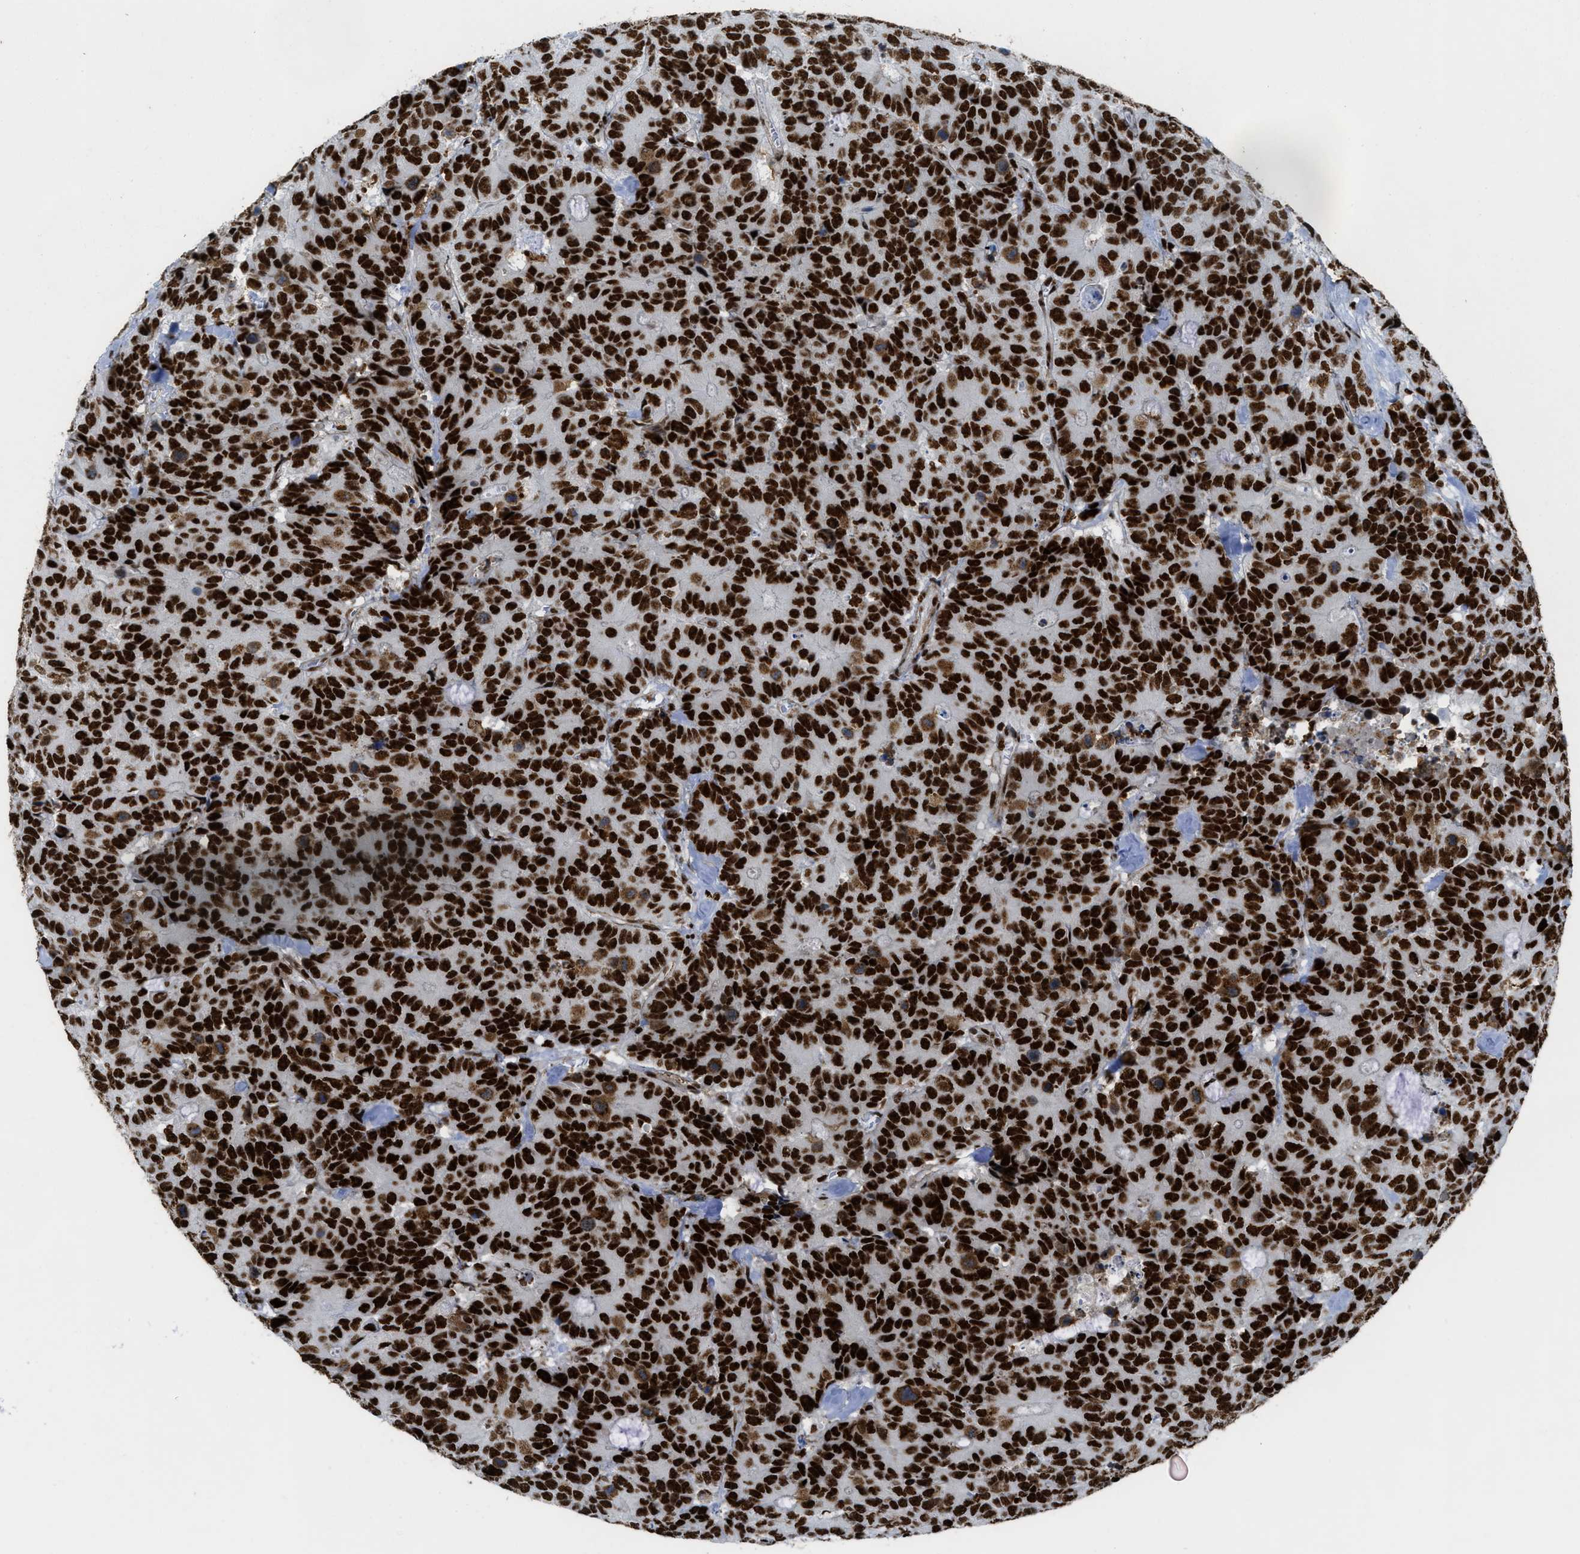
{"staining": {"intensity": "strong", "quantity": ">75%", "location": "nuclear"}, "tissue": "colorectal cancer", "cell_type": "Tumor cells", "image_type": "cancer", "snomed": [{"axis": "morphology", "description": "Adenocarcinoma, NOS"}, {"axis": "topography", "description": "Colon"}], "caption": "Approximately >75% of tumor cells in human adenocarcinoma (colorectal) reveal strong nuclear protein positivity as visualized by brown immunohistochemical staining.", "gene": "ZNF207", "patient": {"sex": "female", "age": 86}}